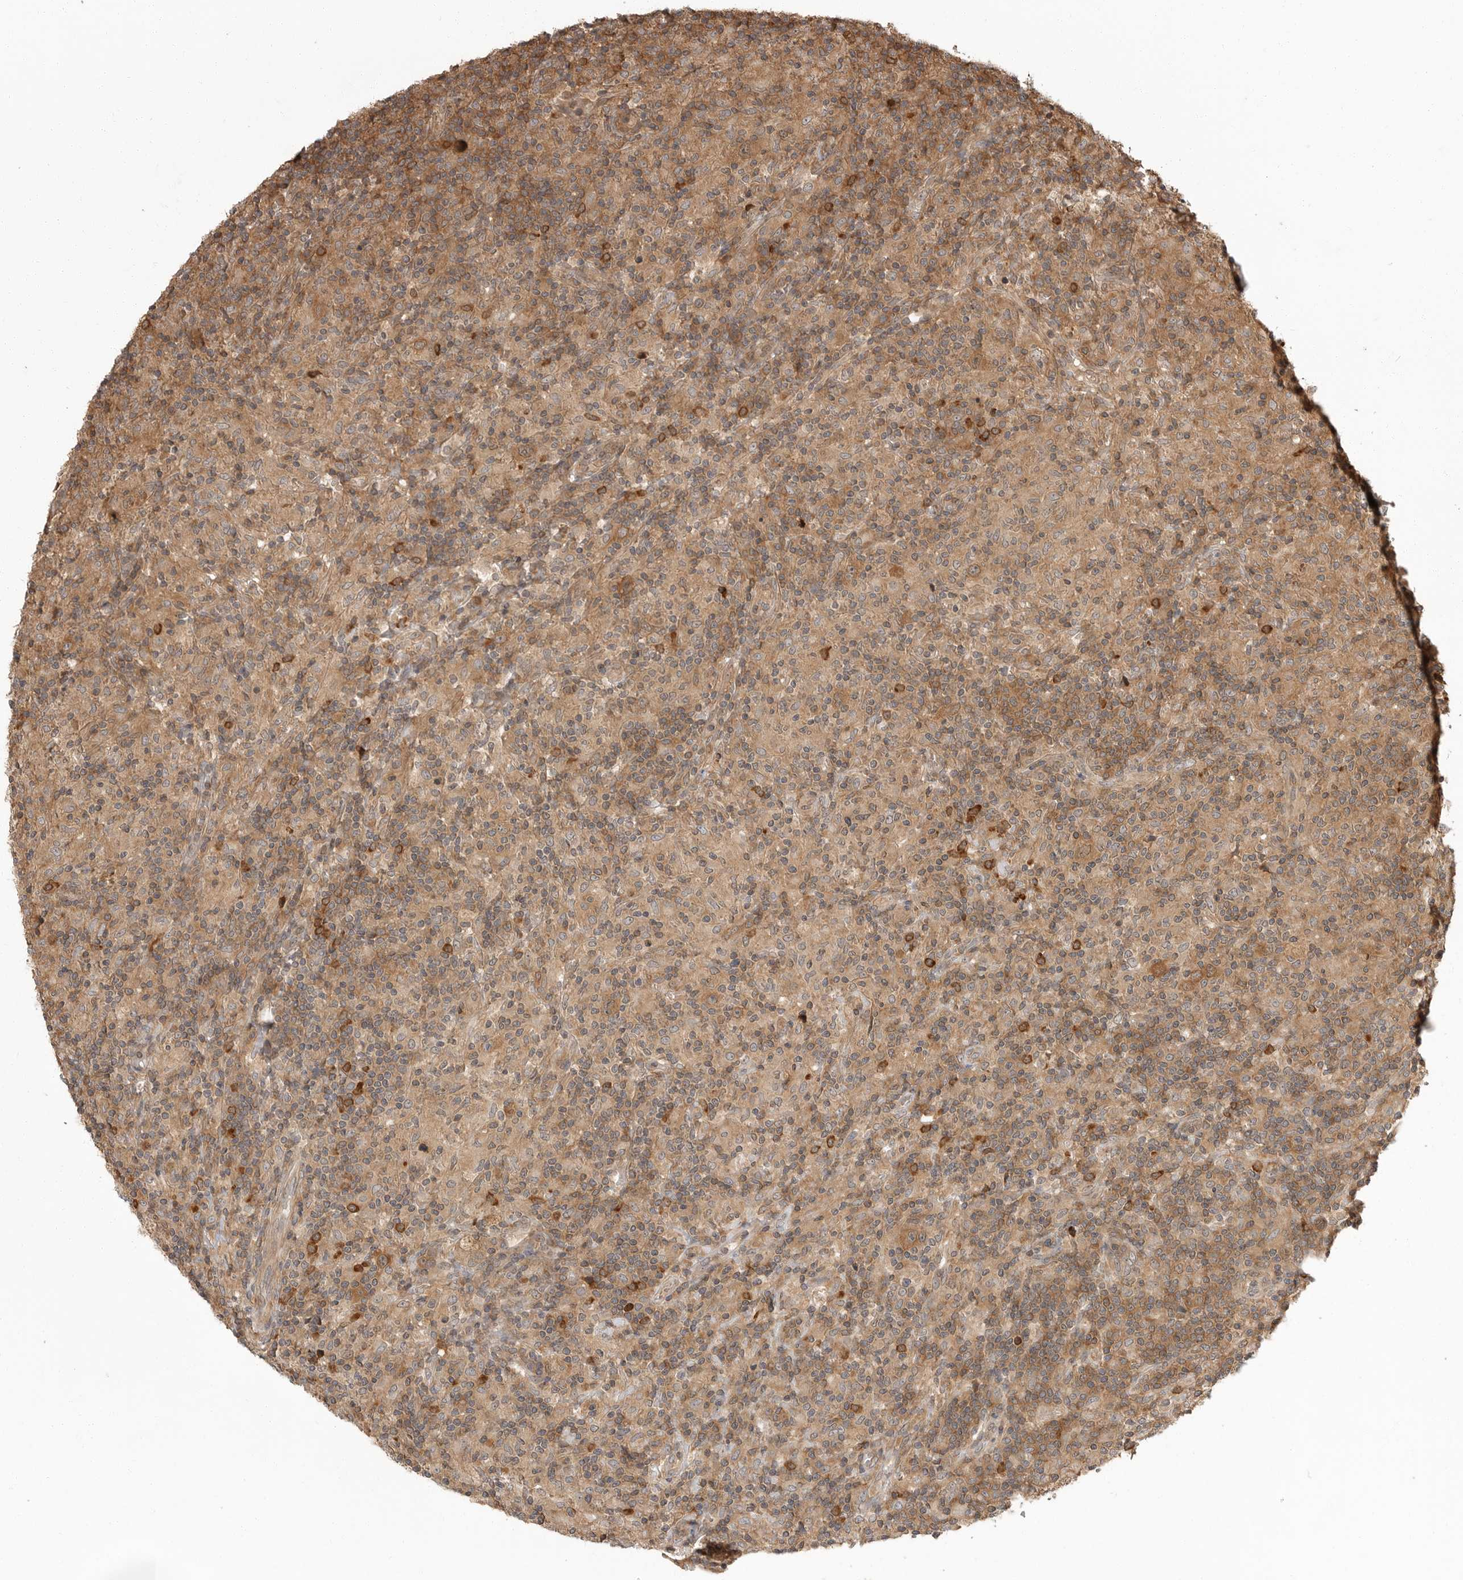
{"staining": {"intensity": "moderate", "quantity": "25%-75%", "location": "cytoplasmic/membranous"}, "tissue": "lymphoma", "cell_type": "Tumor cells", "image_type": "cancer", "snomed": [{"axis": "morphology", "description": "Hodgkin's disease, NOS"}, {"axis": "topography", "description": "Lymph node"}], "caption": "IHC (DAB (3,3'-diaminobenzidine)) staining of lymphoma demonstrates moderate cytoplasmic/membranous protein positivity in about 25%-75% of tumor cells.", "gene": "ERN1", "patient": {"sex": "male", "age": 70}}